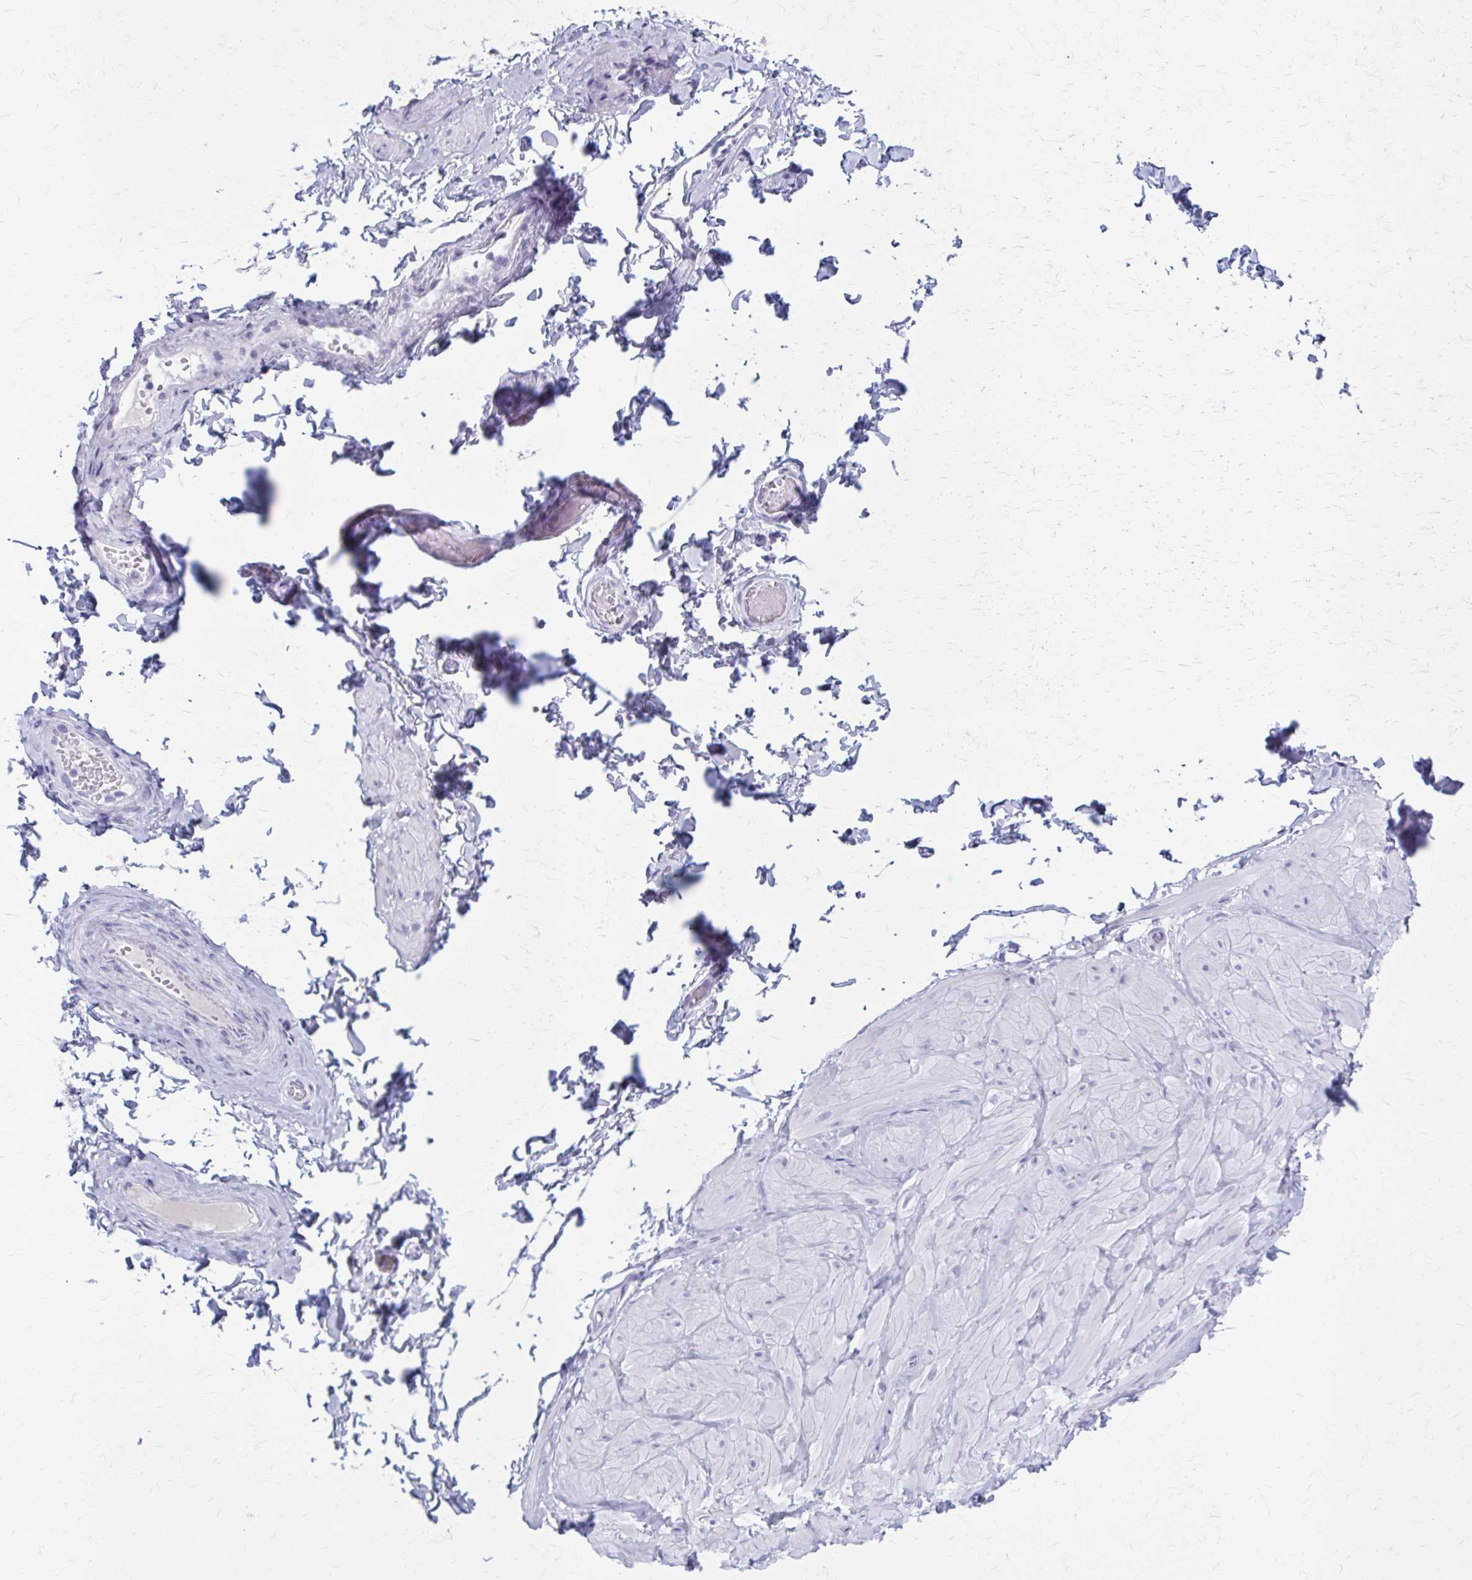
{"staining": {"intensity": "negative", "quantity": "none", "location": "none"}, "tissue": "adipose tissue", "cell_type": "Adipocytes", "image_type": "normal", "snomed": [{"axis": "morphology", "description": "Normal tissue, NOS"}, {"axis": "topography", "description": "Epididymis, spermatic cord, NOS"}, {"axis": "topography", "description": "Epididymis"}, {"axis": "topography", "description": "Peripheral nerve tissue"}], "caption": "Adipose tissue was stained to show a protein in brown. There is no significant expression in adipocytes. The staining was performed using DAB (3,3'-diaminobenzidine) to visualize the protein expression in brown, while the nuclei were stained in blue with hematoxylin (Magnification: 20x).", "gene": "ZDHHC7", "patient": {"sex": "male", "age": 29}}